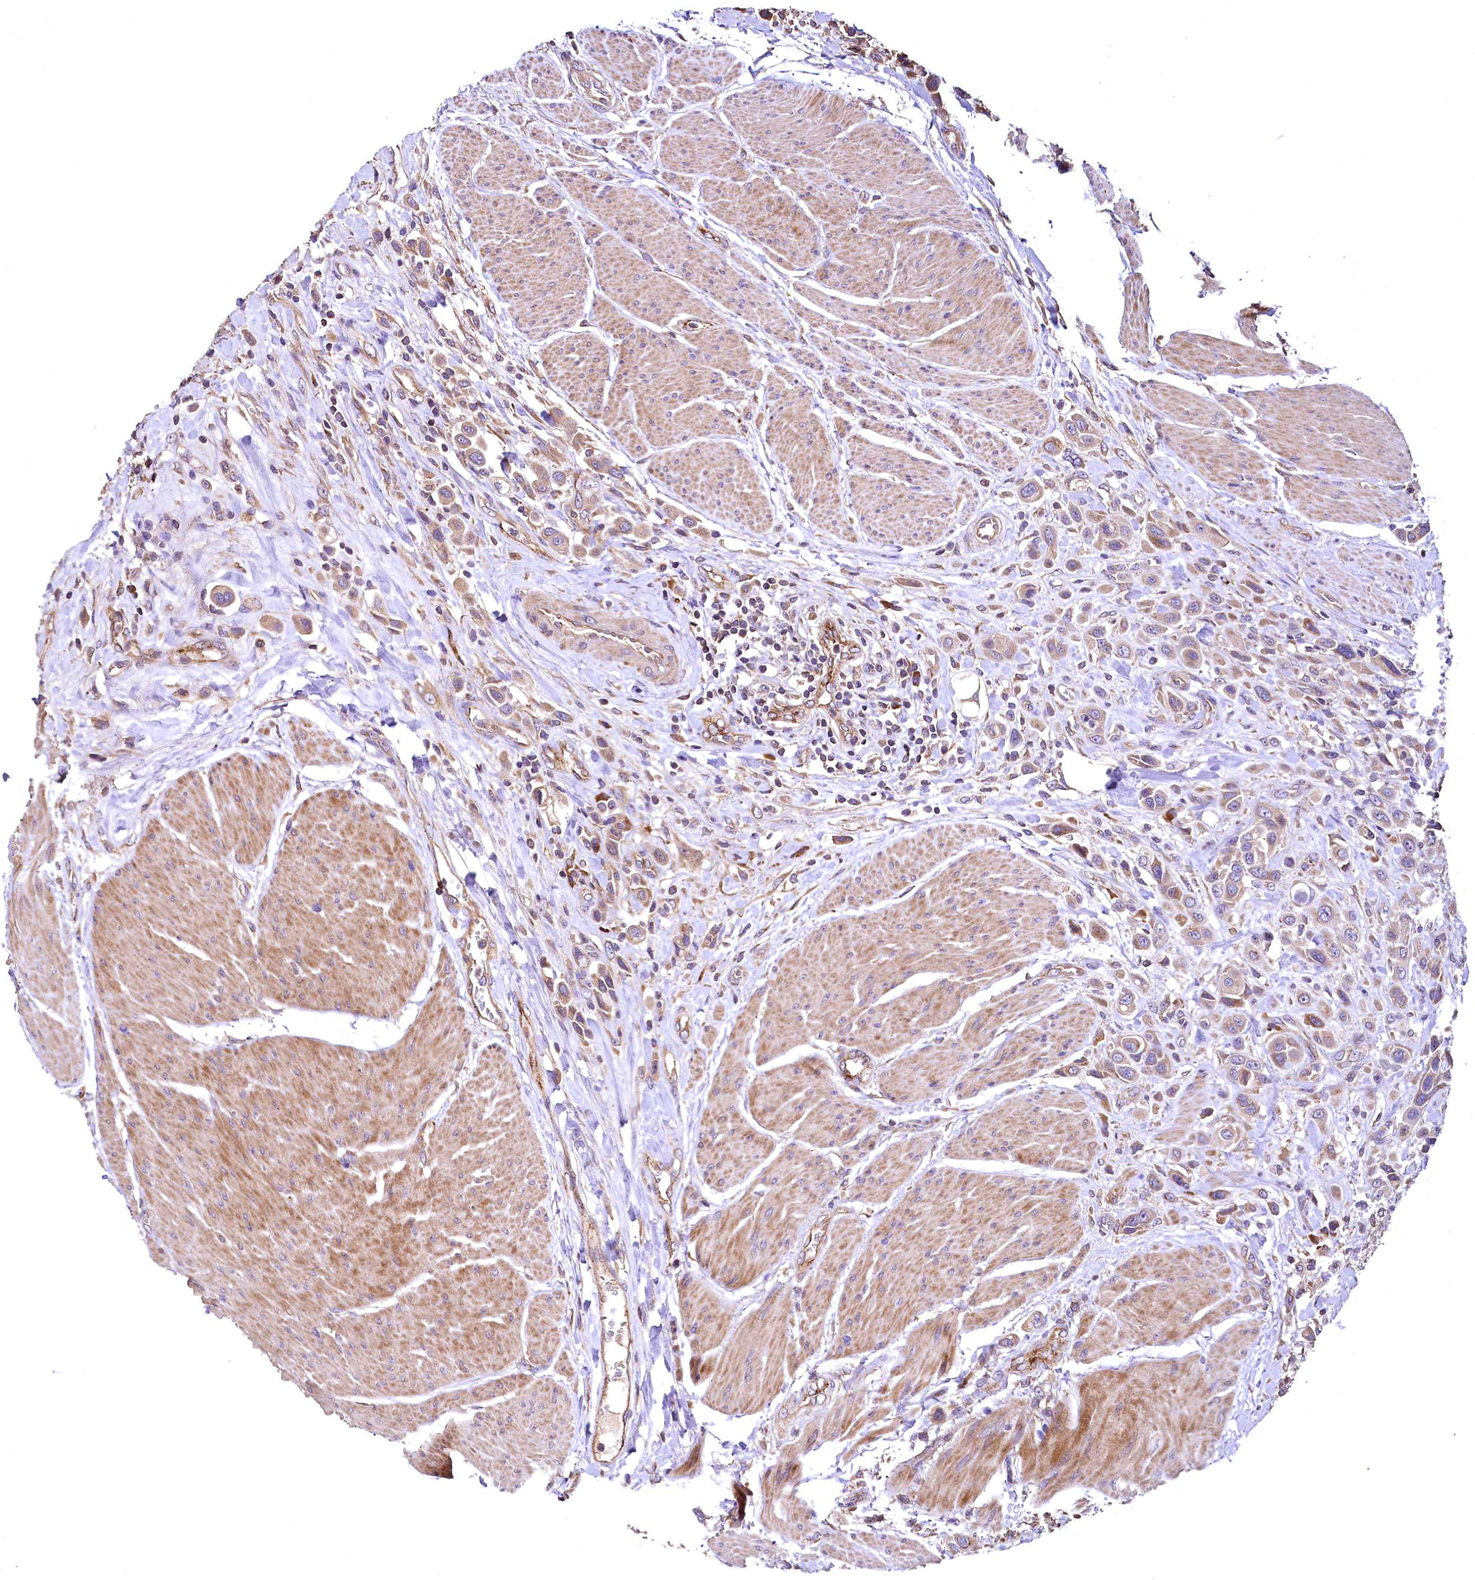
{"staining": {"intensity": "moderate", "quantity": ">75%", "location": "cytoplasmic/membranous"}, "tissue": "urothelial cancer", "cell_type": "Tumor cells", "image_type": "cancer", "snomed": [{"axis": "morphology", "description": "Urothelial carcinoma, High grade"}, {"axis": "topography", "description": "Urinary bladder"}], "caption": "This photomicrograph reveals immunohistochemistry staining of human urothelial cancer, with medium moderate cytoplasmic/membranous staining in about >75% of tumor cells.", "gene": "RASSF1", "patient": {"sex": "male", "age": 50}}